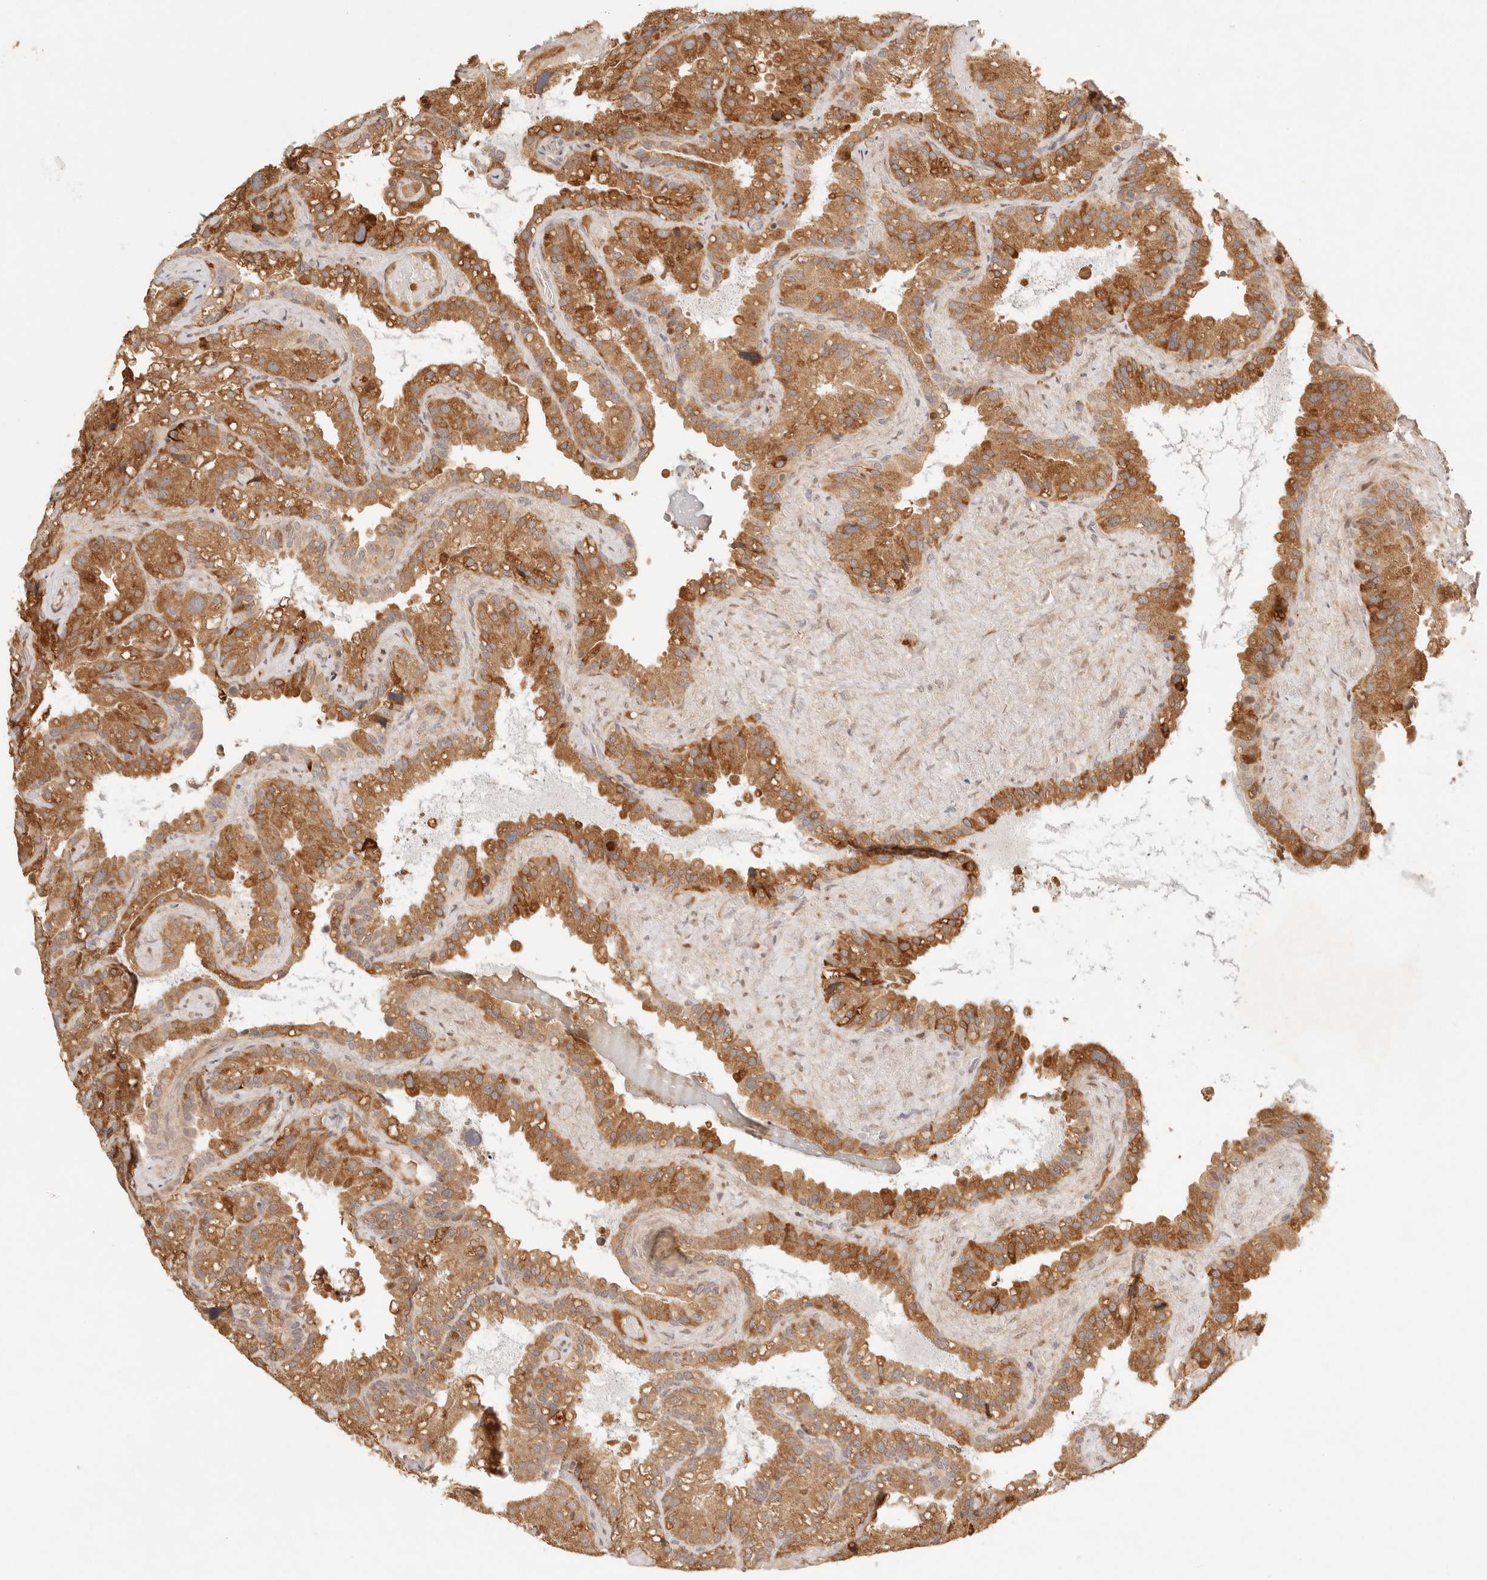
{"staining": {"intensity": "moderate", "quantity": ">75%", "location": "cytoplasmic/membranous"}, "tissue": "seminal vesicle", "cell_type": "Glandular cells", "image_type": "normal", "snomed": [{"axis": "morphology", "description": "Normal tissue, NOS"}, {"axis": "topography", "description": "Prostate"}, {"axis": "topography", "description": "Seminal veicle"}], "caption": "Immunohistochemistry photomicrograph of unremarkable seminal vesicle stained for a protein (brown), which demonstrates medium levels of moderate cytoplasmic/membranous staining in approximately >75% of glandular cells.", "gene": "PHLDA3", "patient": {"sex": "male", "age": 68}}